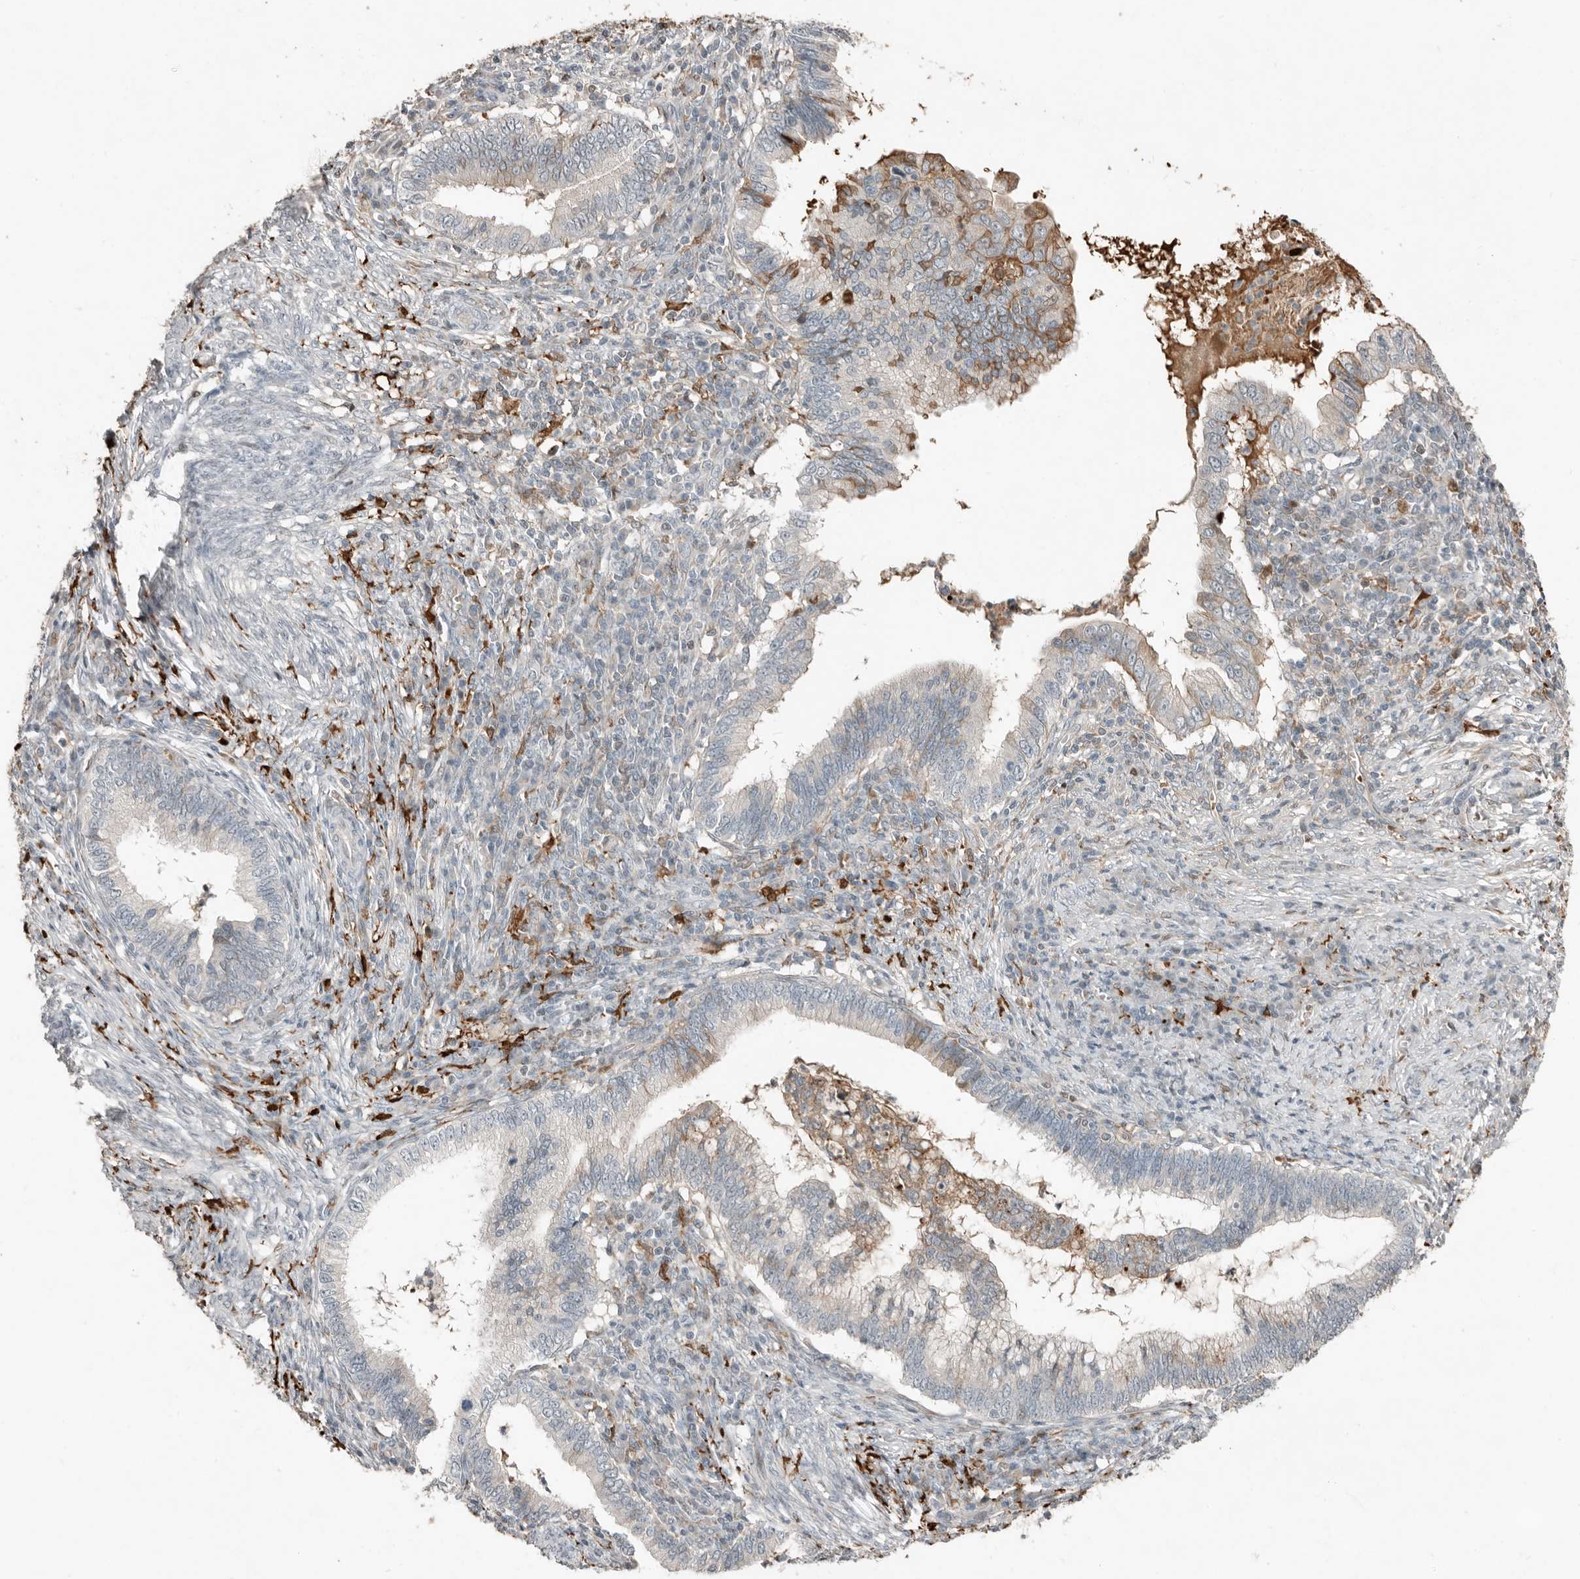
{"staining": {"intensity": "weak", "quantity": "25%-75%", "location": "cytoplasmic/membranous"}, "tissue": "cervical cancer", "cell_type": "Tumor cells", "image_type": "cancer", "snomed": [{"axis": "morphology", "description": "Adenocarcinoma, NOS"}, {"axis": "topography", "description": "Cervix"}], "caption": "Protein expression analysis of human cervical cancer reveals weak cytoplasmic/membranous positivity in about 25%-75% of tumor cells. The protein of interest is stained brown, and the nuclei are stained in blue (DAB IHC with brightfield microscopy, high magnification).", "gene": "KLHL38", "patient": {"sex": "female", "age": 36}}